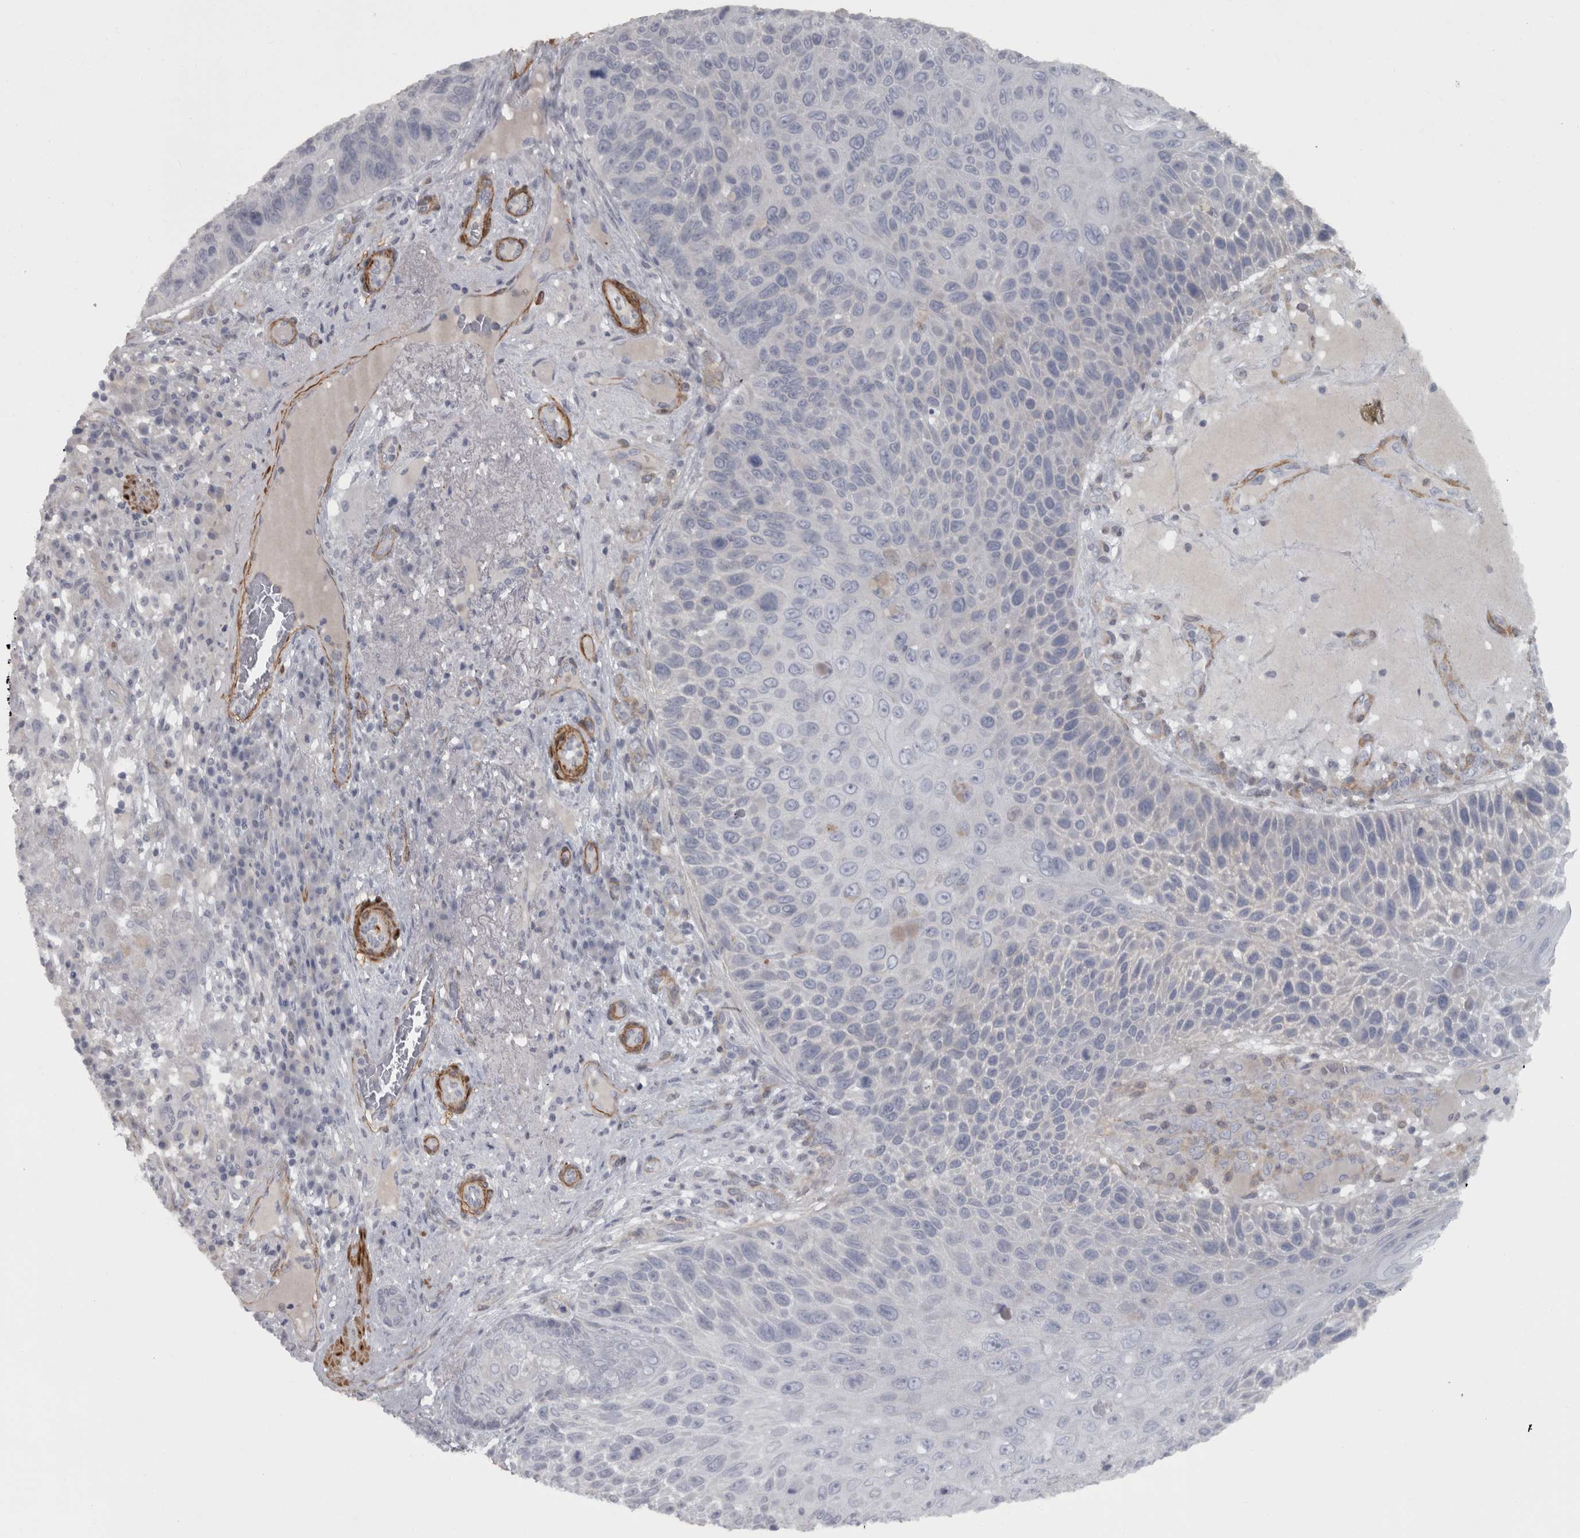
{"staining": {"intensity": "negative", "quantity": "none", "location": "none"}, "tissue": "skin cancer", "cell_type": "Tumor cells", "image_type": "cancer", "snomed": [{"axis": "morphology", "description": "Squamous cell carcinoma, NOS"}, {"axis": "topography", "description": "Skin"}], "caption": "Skin squamous cell carcinoma was stained to show a protein in brown. There is no significant positivity in tumor cells.", "gene": "PPP1R12B", "patient": {"sex": "female", "age": 88}}